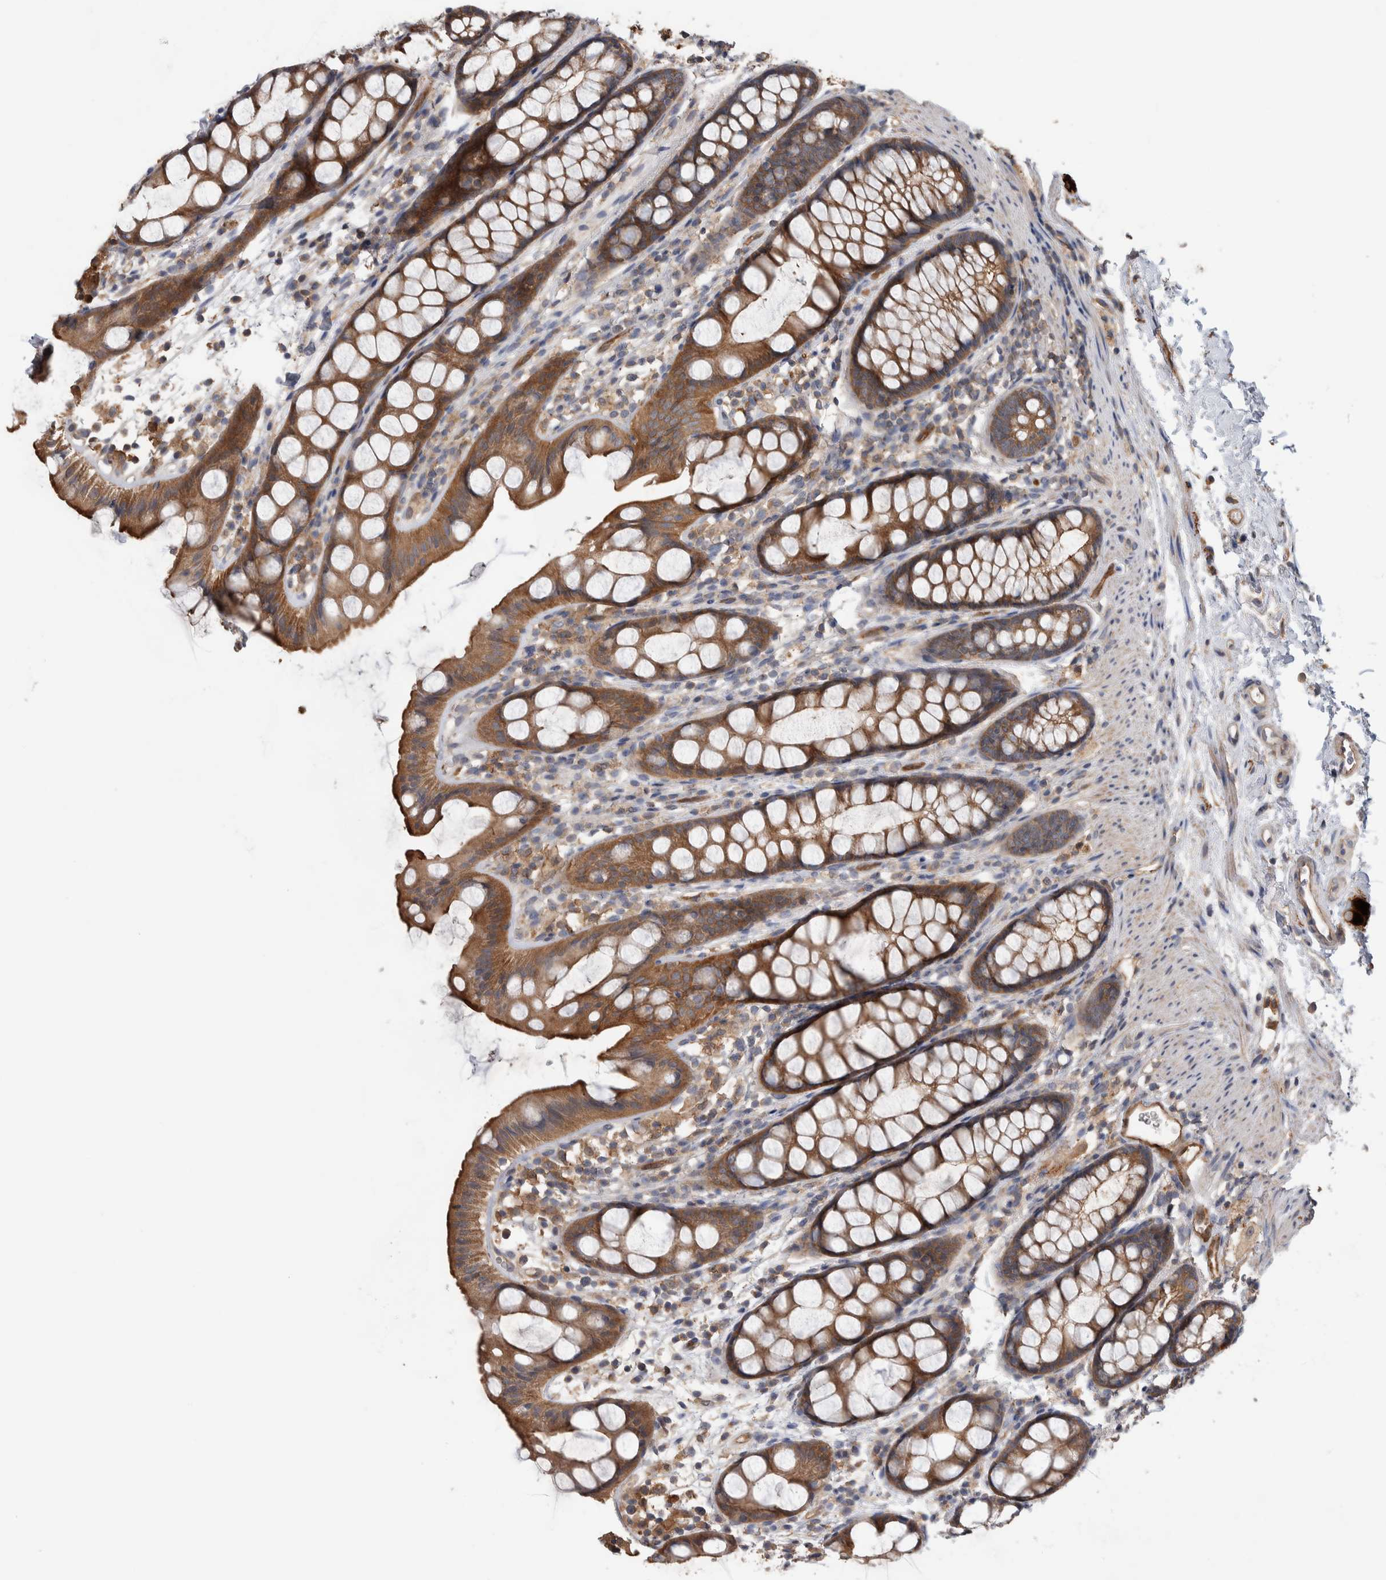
{"staining": {"intensity": "moderate", "quantity": ">75%", "location": "cytoplasmic/membranous"}, "tissue": "rectum", "cell_type": "Glandular cells", "image_type": "normal", "snomed": [{"axis": "morphology", "description": "Normal tissue, NOS"}, {"axis": "topography", "description": "Rectum"}], "caption": "Immunohistochemical staining of unremarkable rectum displays >75% levels of moderate cytoplasmic/membranous protein positivity in about >75% of glandular cells. The staining was performed using DAB (3,3'-diaminobenzidine), with brown indicating positive protein expression. Nuclei are stained blue with hematoxylin.", "gene": "SDCBP", "patient": {"sex": "female", "age": 65}}